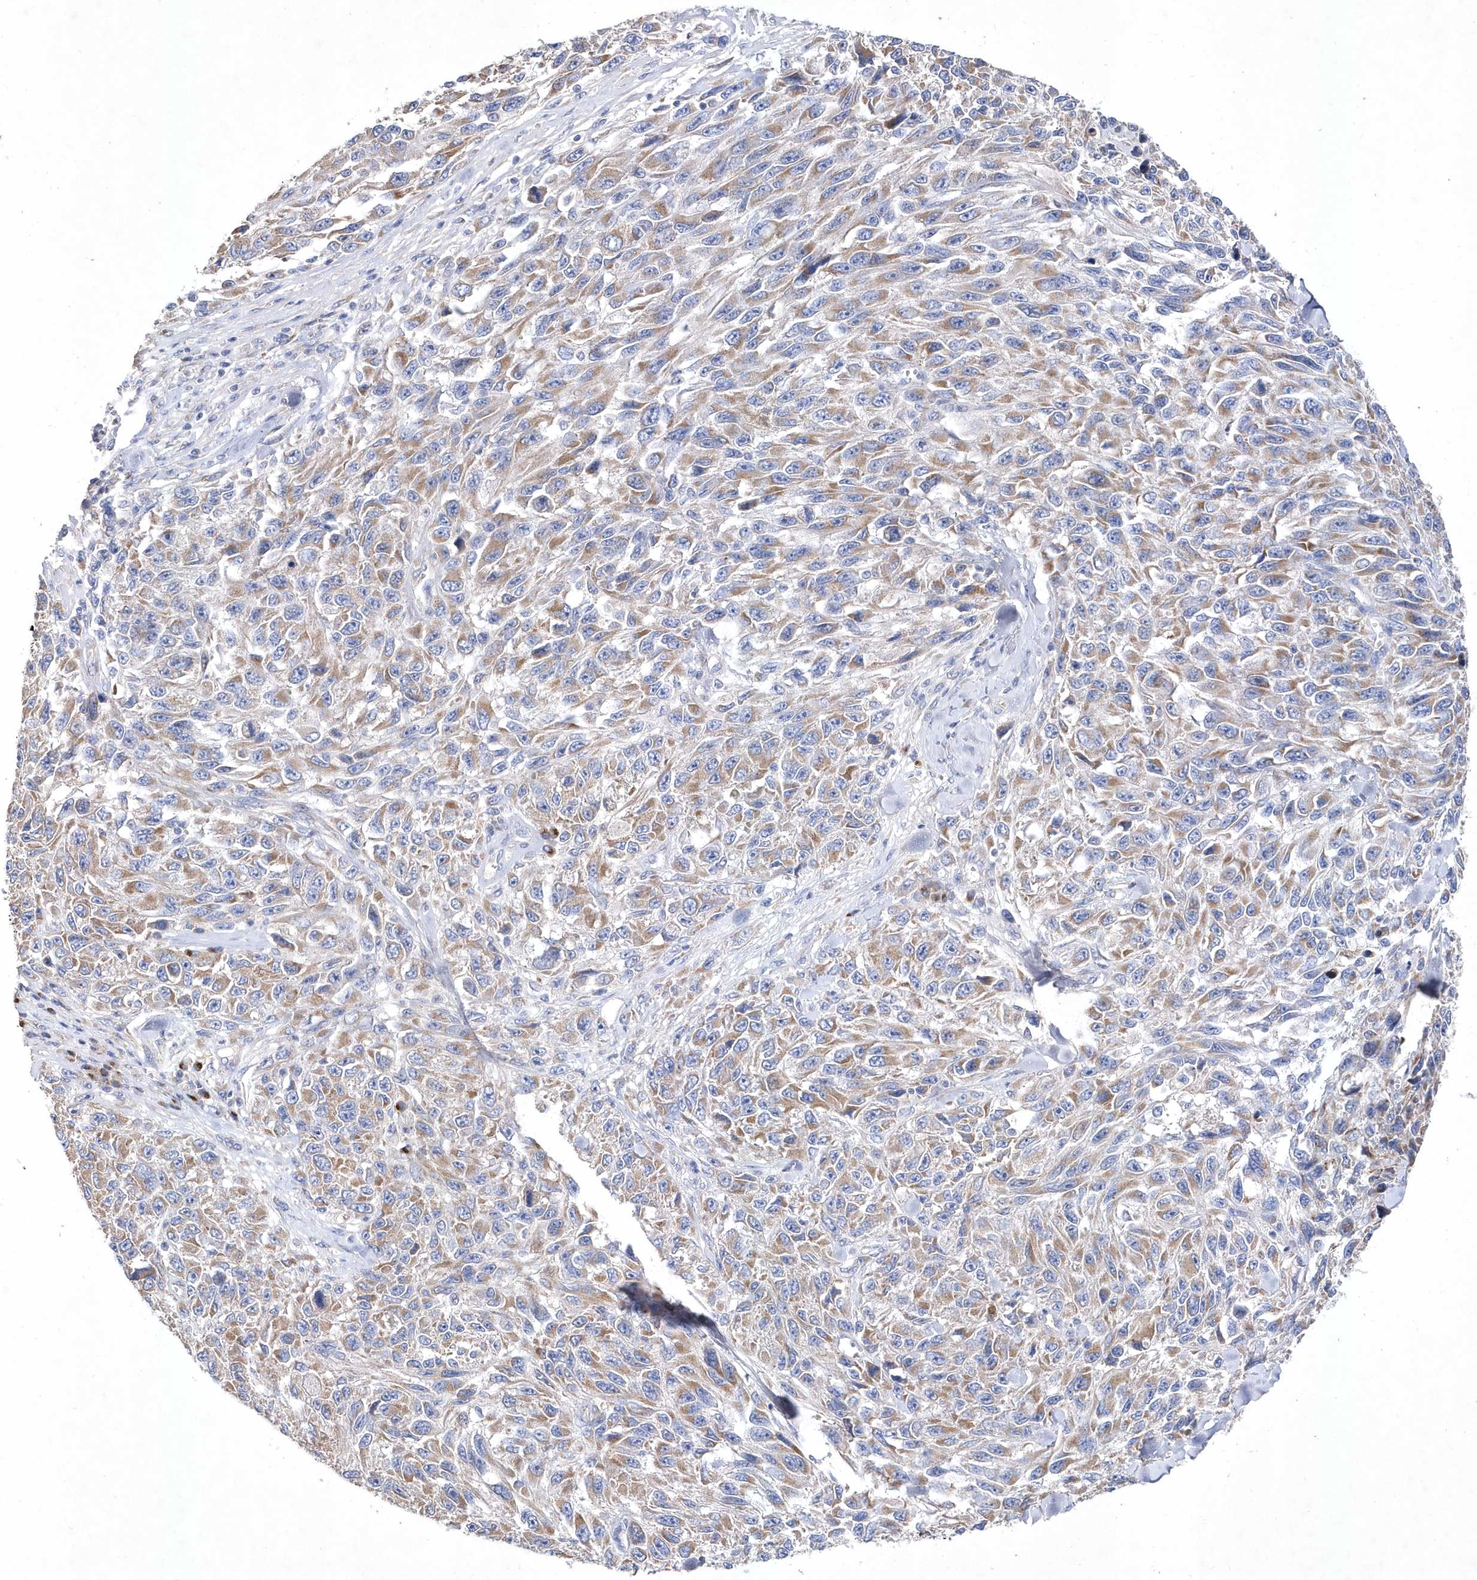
{"staining": {"intensity": "moderate", "quantity": ">75%", "location": "cytoplasmic/membranous"}, "tissue": "melanoma", "cell_type": "Tumor cells", "image_type": "cancer", "snomed": [{"axis": "morphology", "description": "Malignant melanoma, NOS"}, {"axis": "topography", "description": "Skin"}], "caption": "Malignant melanoma stained for a protein displays moderate cytoplasmic/membranous positivity in tumor cells. (DAB = brown stain, brightfield microscopy at high magnification).", "gene": "METTL8", "patient": {"sex": "female", "age": 96}}